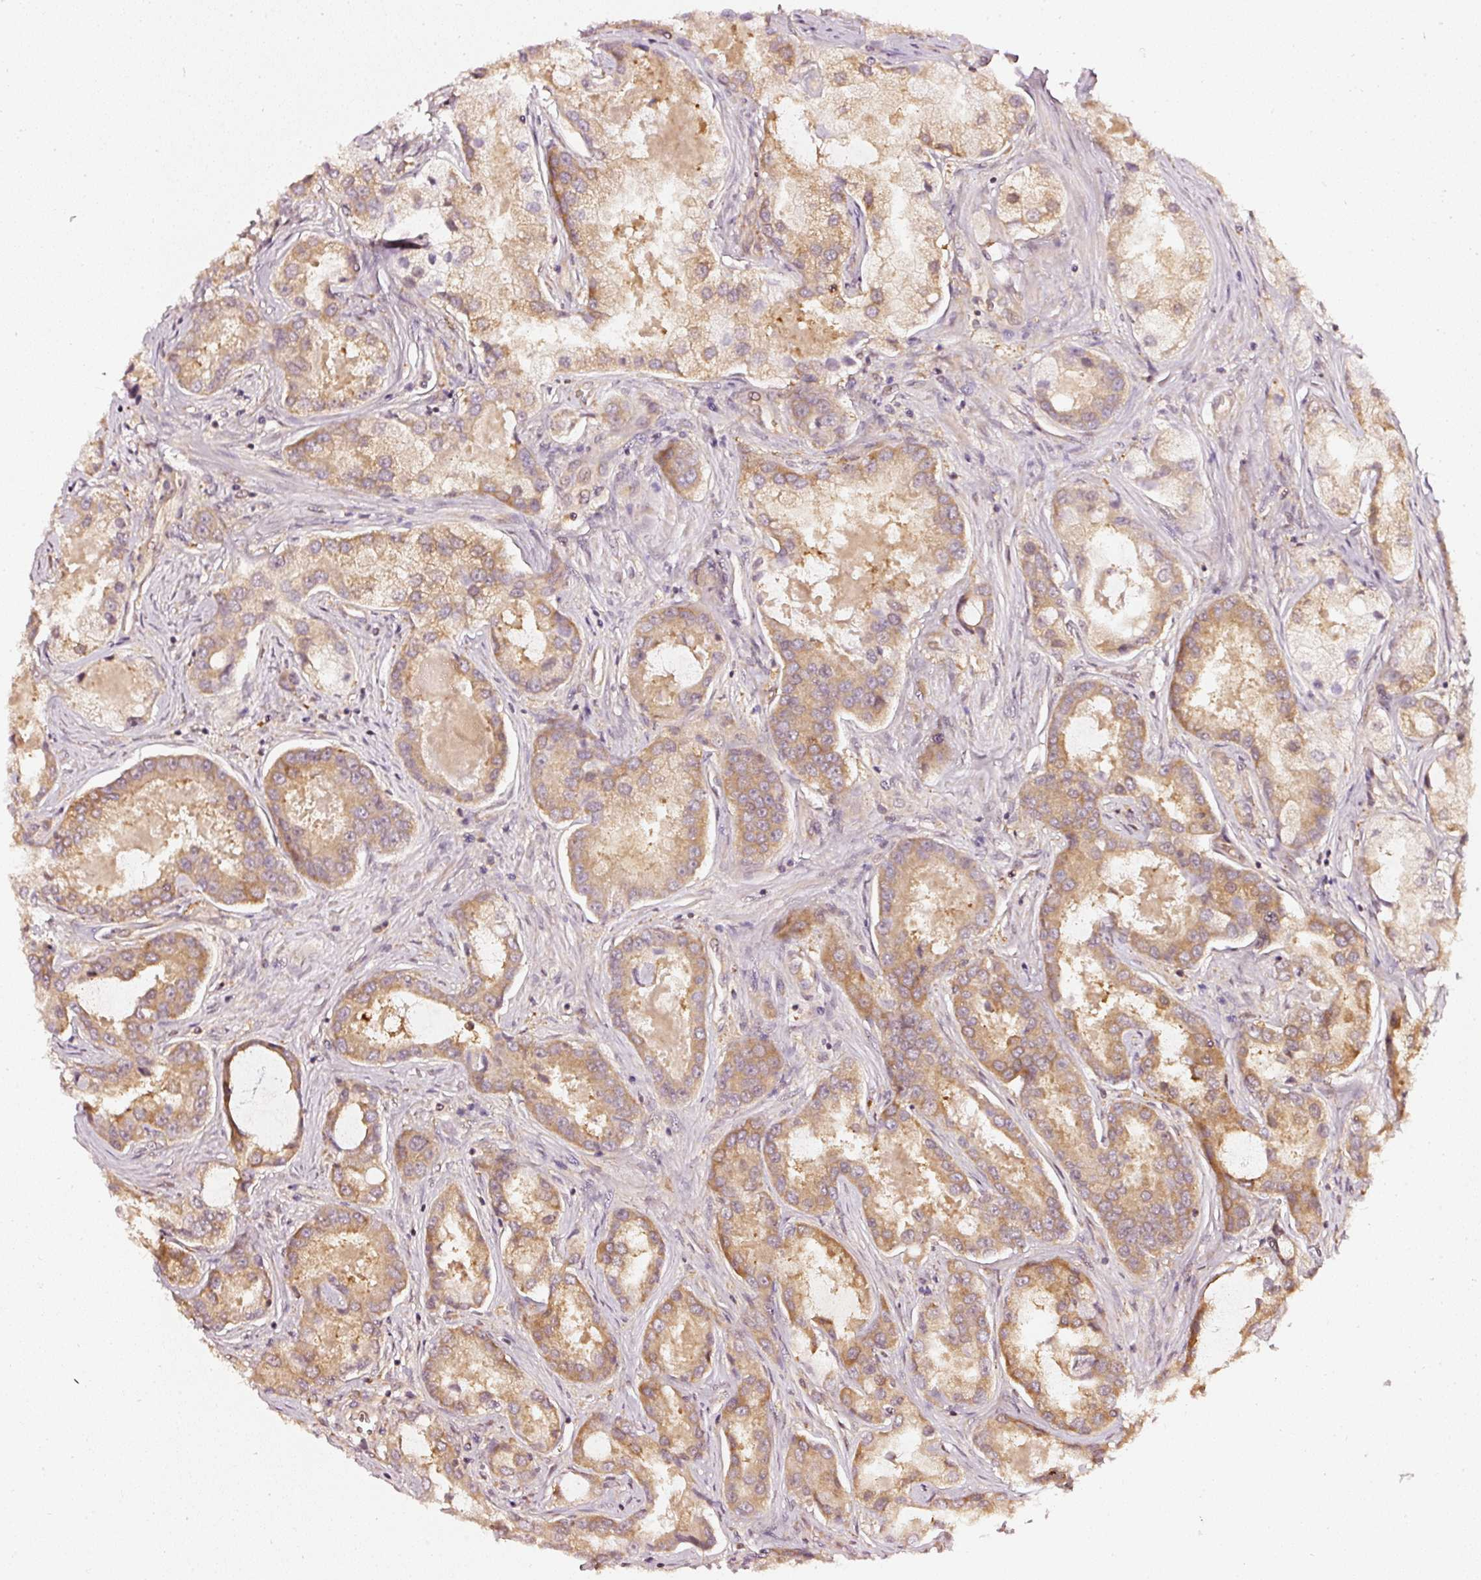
{"staining": {"intensity": "moderate", "quantity": ">75%", "location": "cytoplasmic/membranous"}, "tissue": "prostate cancer", "cell_type": "Tumor cells", "image_type": "cancer", "snomed": [{"axis": "morphology", "description": "Adenocarcinoma, Low grade"}, {"axis": "topography", "description": "Prostate"}], "caption": "An immunohistochemistry histopathology image of neoplastic tissue is shown. Protein staining in brown shows moderate cytoplasmic/membranous positivity in adenocarcinoma (low-grade) (prostate) within tumor cells.", "gene": "ASMTL", "patient": {"sex": "male", "age": 68}}